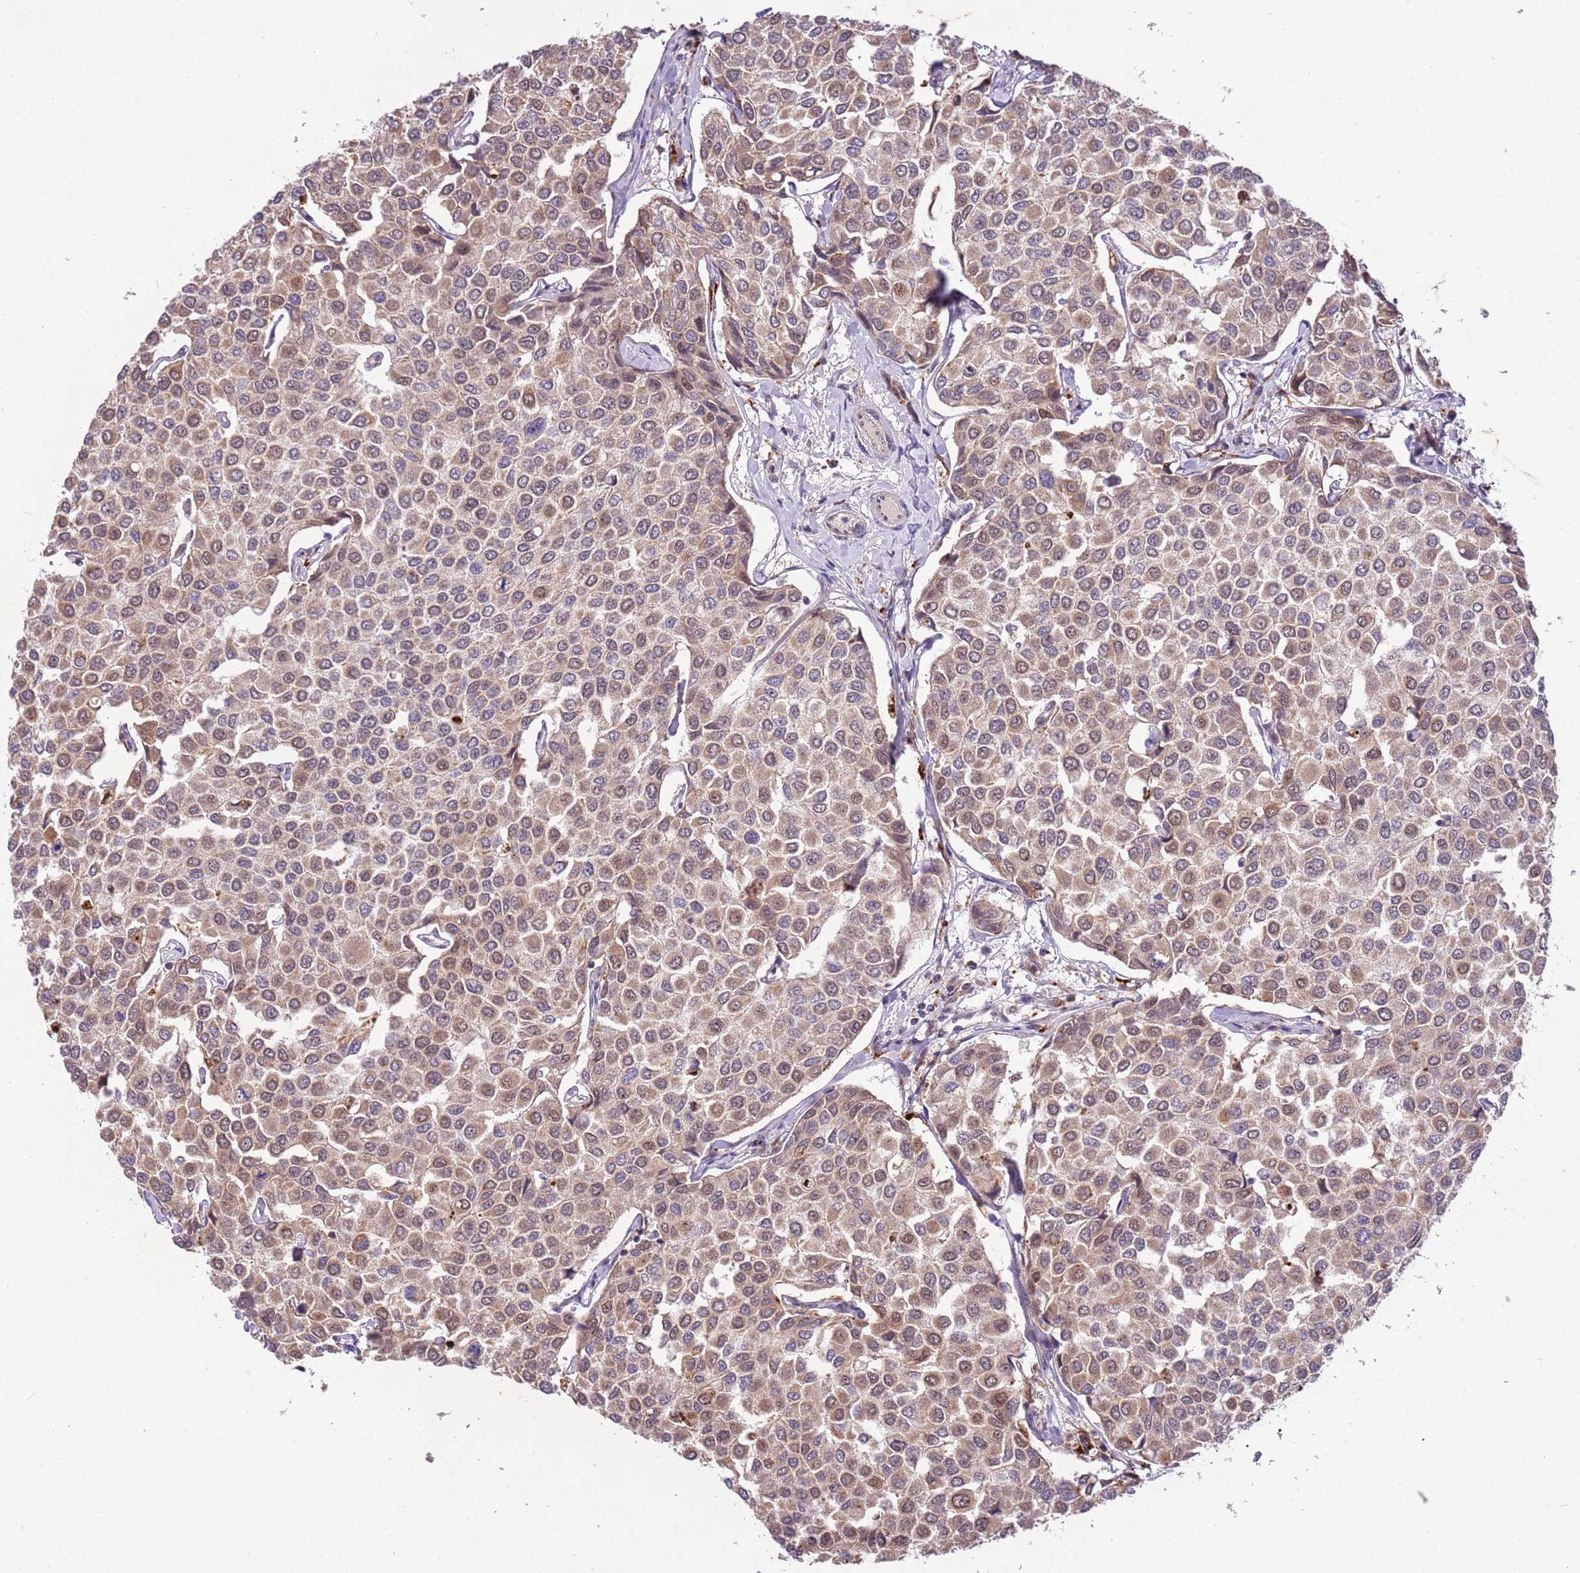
{"staining": {"intensity": "moderate", "quantity": ">75%", "location": "cytoplasmic/membranous,nuclear"}, "tissue": "breast cancer", "cell_type": "Tumor cells", "image_type": "cancer", "snomed": [{"axis": "morphology", "description": "Duct carcinoma"}, {"axis": "topography", "description": "Breast"}], "caption": "A brown stain shows moderate cytoplasmic/membranous and nuclear staining of a protein in breast cancer tumor cells.", "gene": "TRIM27", "patient": {"sex": "female", "age": 55}}